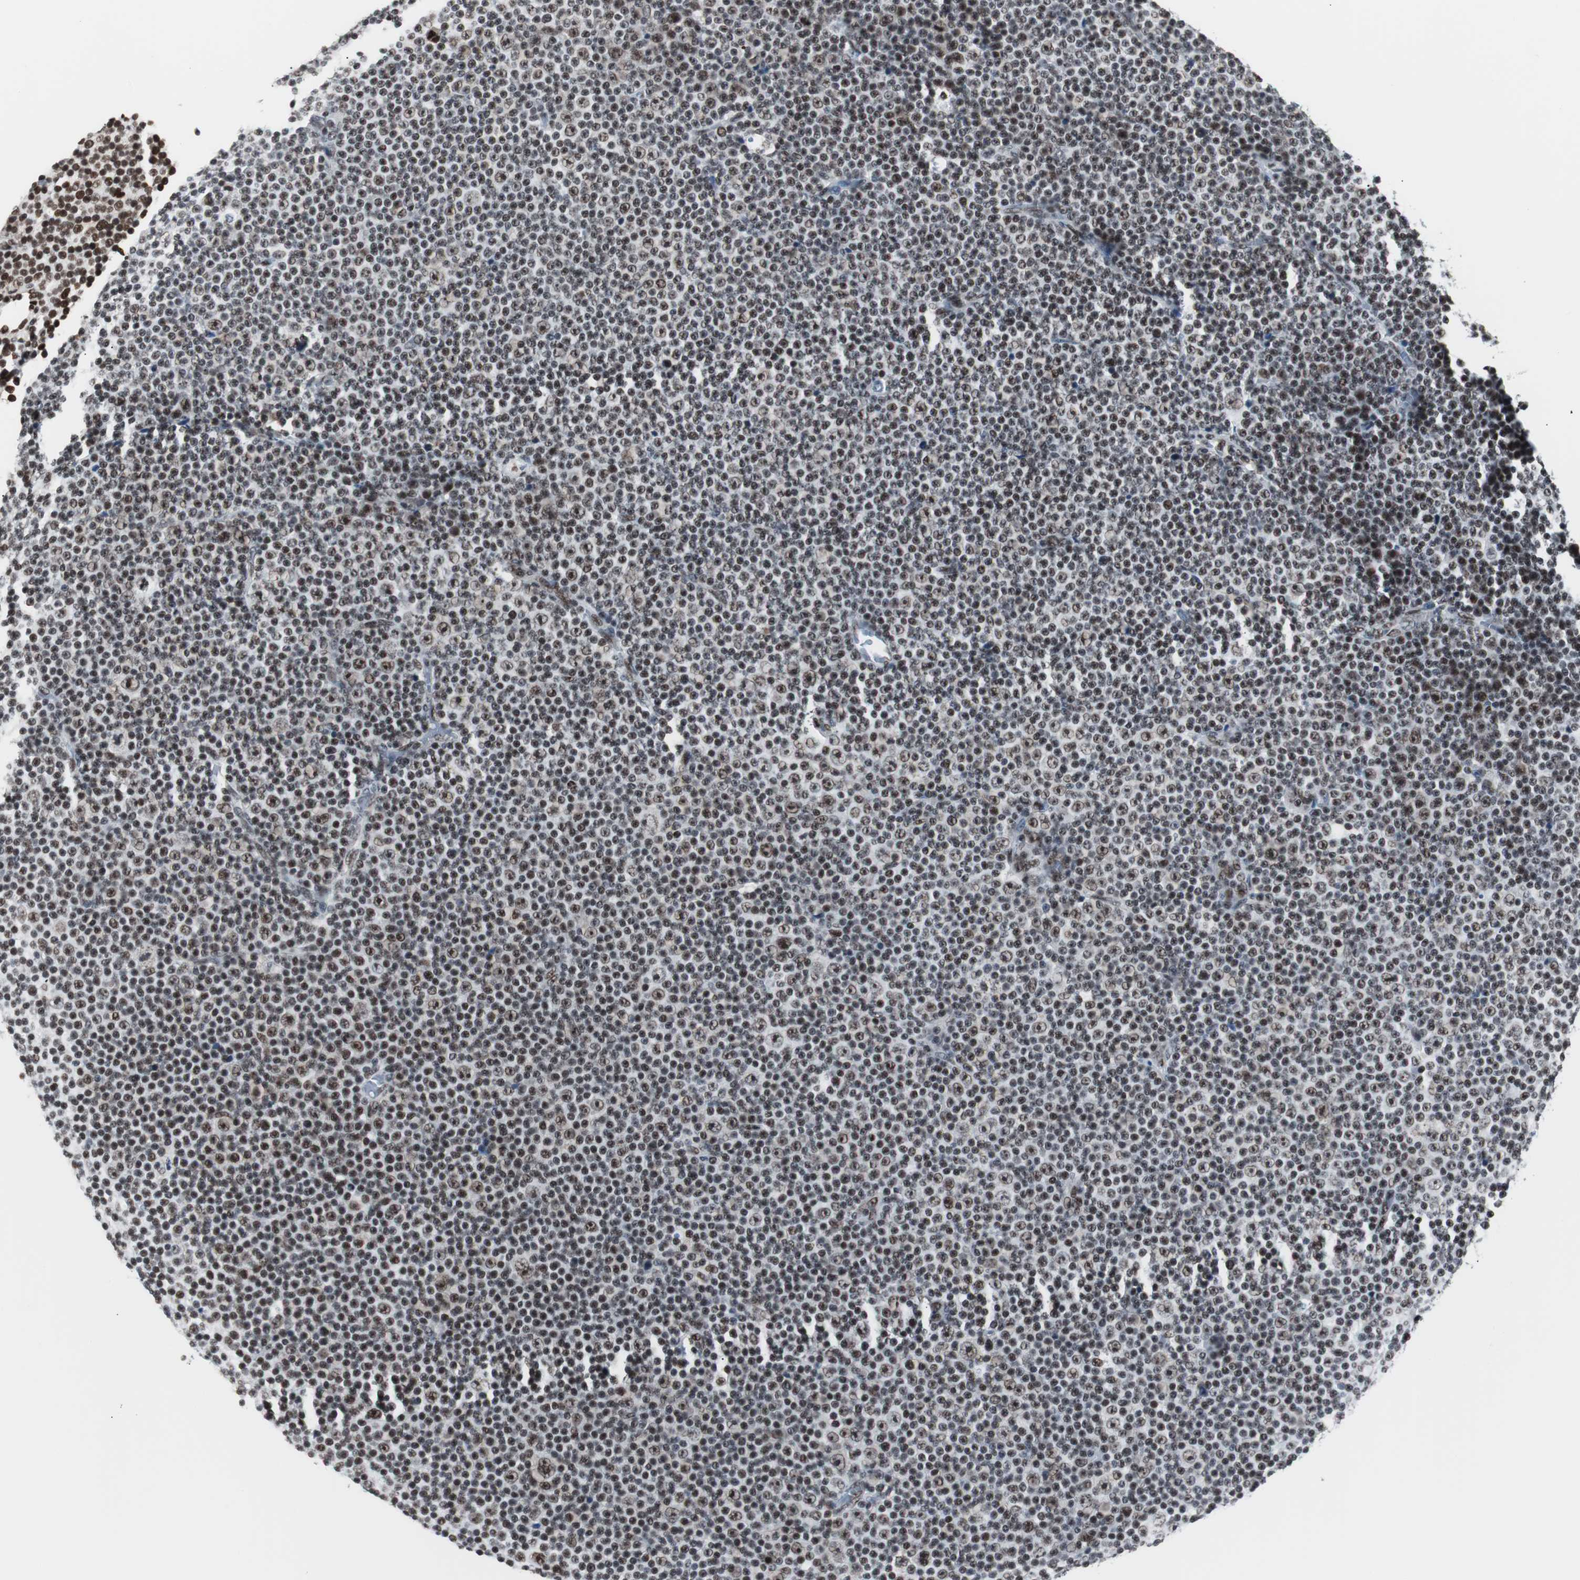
{"staining": {"intensity": "strong", "quantity": ">75%", "location": "nuclear"}, "tissue": "lymphoma", "cell_type": "Tumor cells", "image_type": "cancer", "snomed": [{"axis": "morphology", "description": "Malignant lymphoma, non-Hodgkin's type, Low grade"}, {"axis": "topography", "description": "Lymph node"}], "caption": "Protein expression analysis of lymphoma shows strong nuclear staining in approximately >75% of tumor cells. (DAB (3,3'-diaminobenzidine) IHC, brown staining for protein, blue staining for nuclei).", "gene": "XRCC1", "patient": {"sex": "female", "age": 67}}